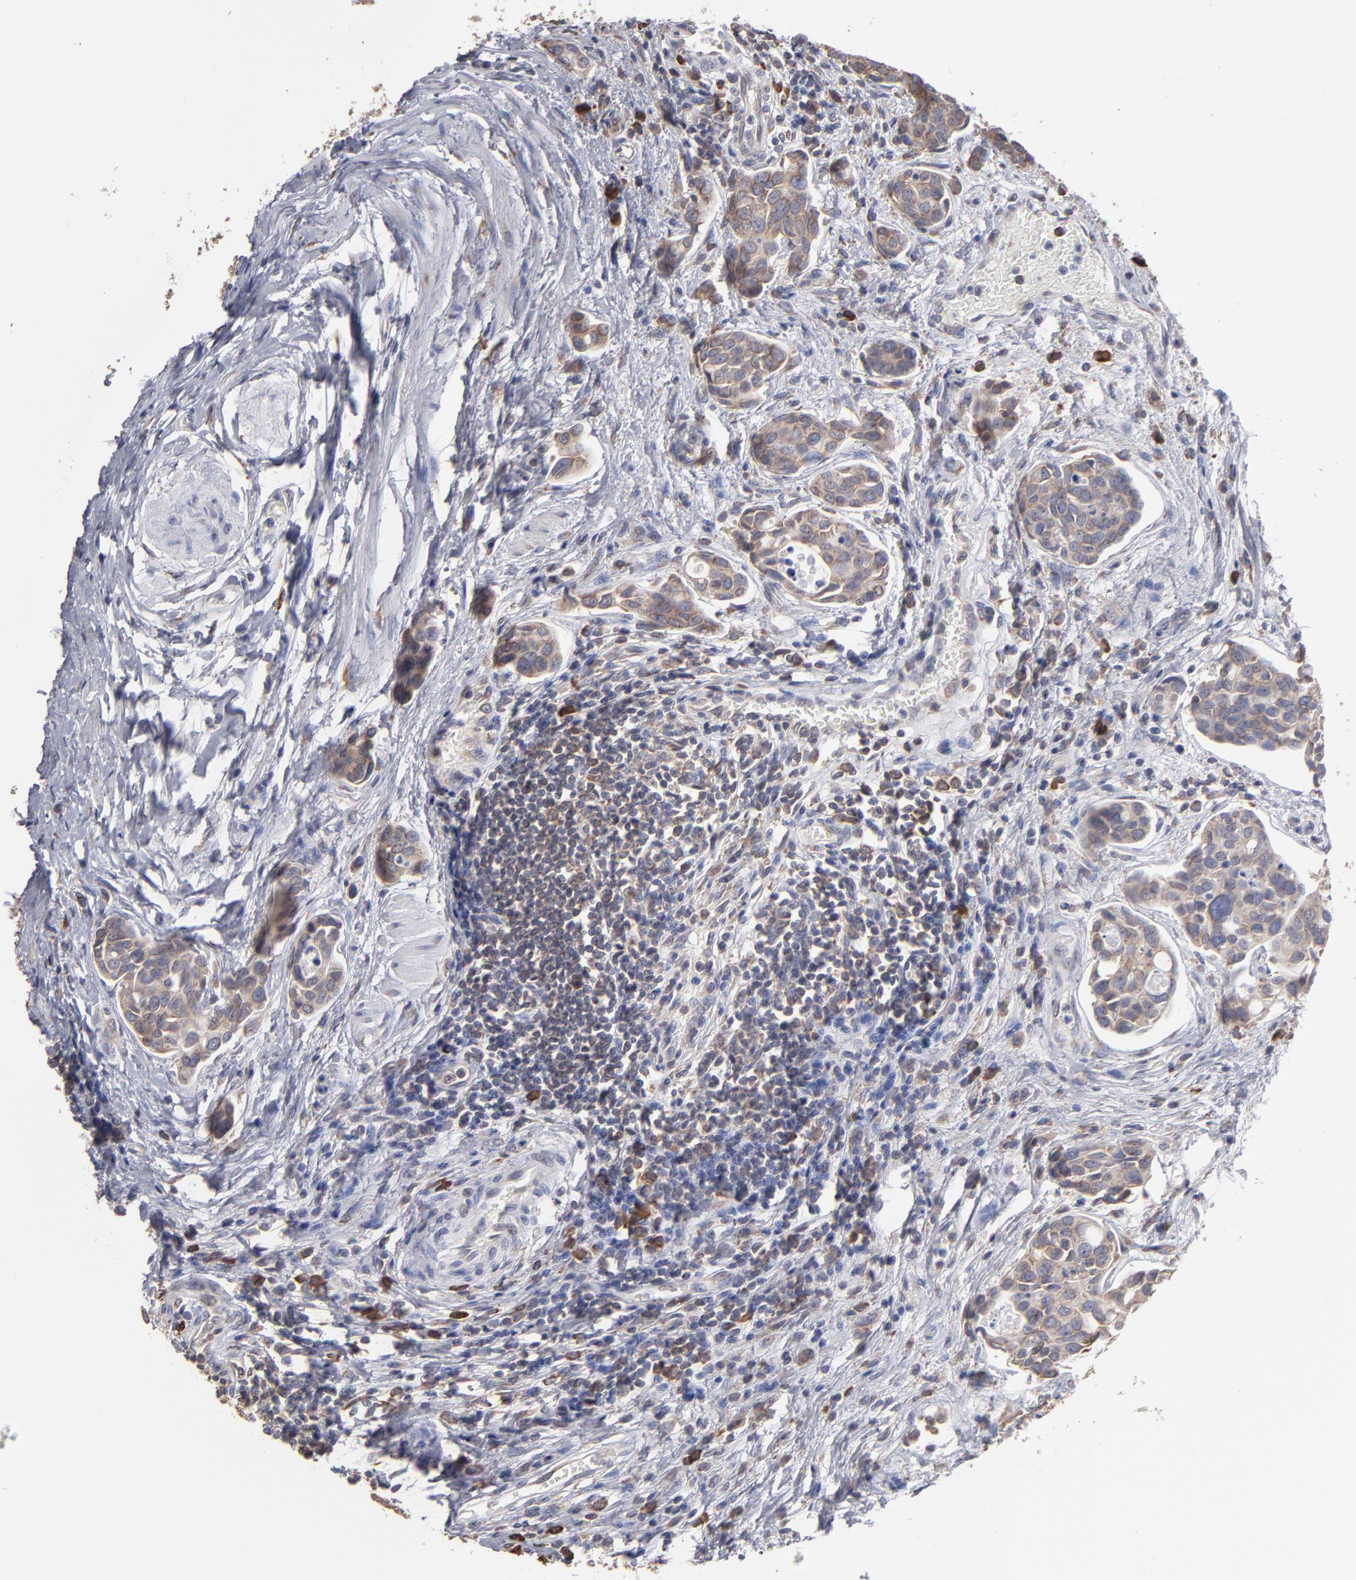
{"staining": {"intensity": "moderate", "quantity": ">75%", "location": "cytoplasmic/membranous"}, "tissue": "urothelial cancer", "cell_type": "Tumor cells", "image_type": "cancer", "snomed": [{"axis": "morphology", "description": "Urothelial carcinoma, High grade"}, {"axis": "topography", "description": "Urinary bladder"}], "caption": "This is a histology image of IHC staining of urothelial carcinoma (high-grade), which shows moderate staining in the cytoplasmic/membranous of tumor cells.", "gene": "SND1", "patient": {"sex": "male", "age": 78}}